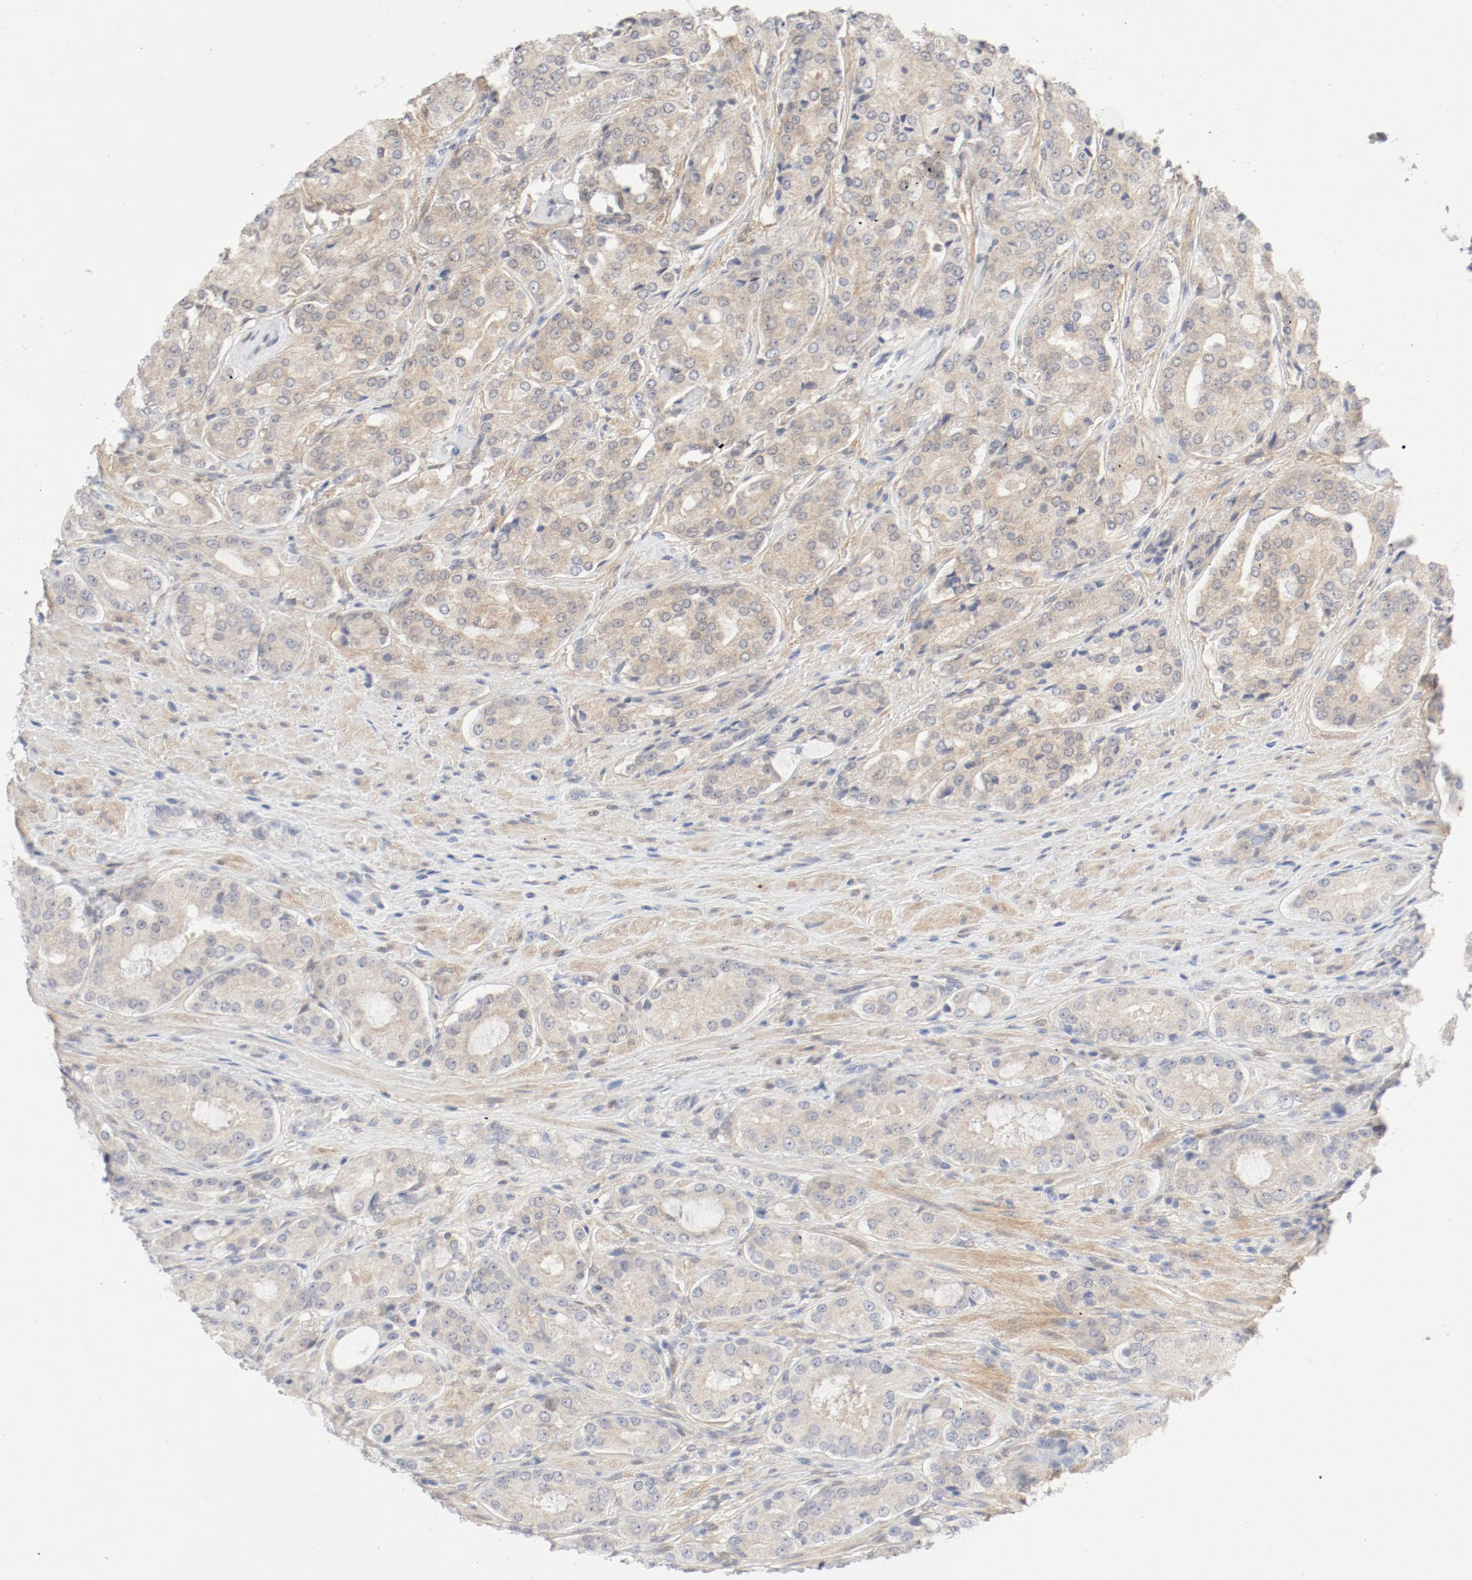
{"staining": {"intensity": "moderate", "quantity": ">75%", "location": "cytoplasmic/membranous"}, "tissue": "prostate cancer", "cell_type": "Tumor cells", "image_type": "cancer", "snomed": [{"axis": "morphology", "description": "Adenocarcinoma, High grade"}, {"axis": "topography", "description": "Prostate"}], "caption": "Immunohistochemical staining of human adenocarcinoma (high-grade) (prostate) shows medium levels of moderate cytoplasmic/membranous positivity in approximately >75% of tumor cells.", "gene": "PGM1", "patient": {"sex": "male", "age": 72}}